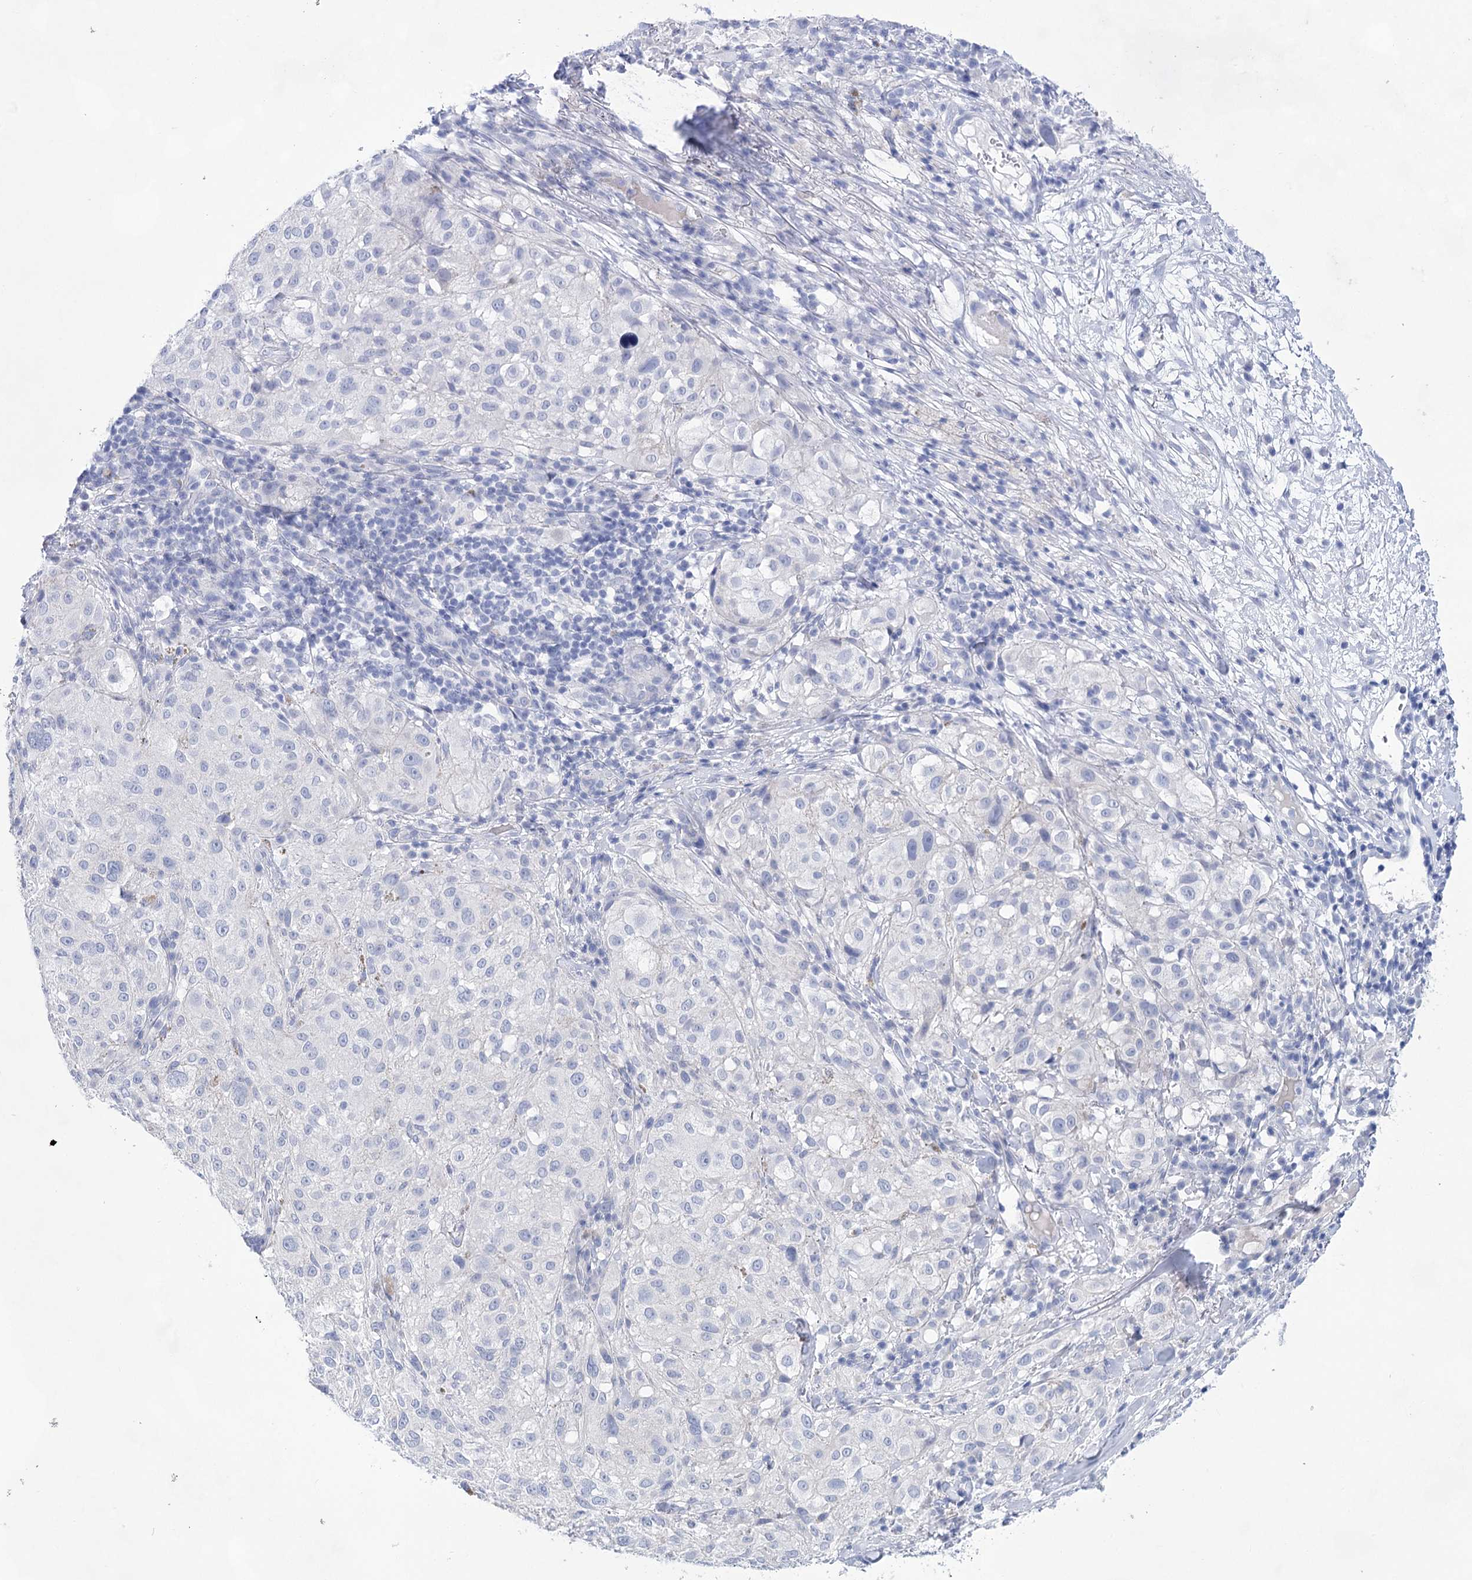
{"staining": {"intensity": "negative", "quantity": "none", "location": "none"}, "tissue": "melanoma", "cell_type": "Tumor cells", "image_type": "cancer", "snomed": [{"axis": "morphology", "description": "Necrosis, NOS"}, {"axis": "morphology", "description": "Malignant melanoma, NOS"}, {"axis": "topography", "description": "Skin"}], "caption": "Immunohistochemical staining of human malignant melanoma demonstrates no significant expression in tumor cells.", "gene": "LALBA", "patient": {"sex": "female", "age": 87}}